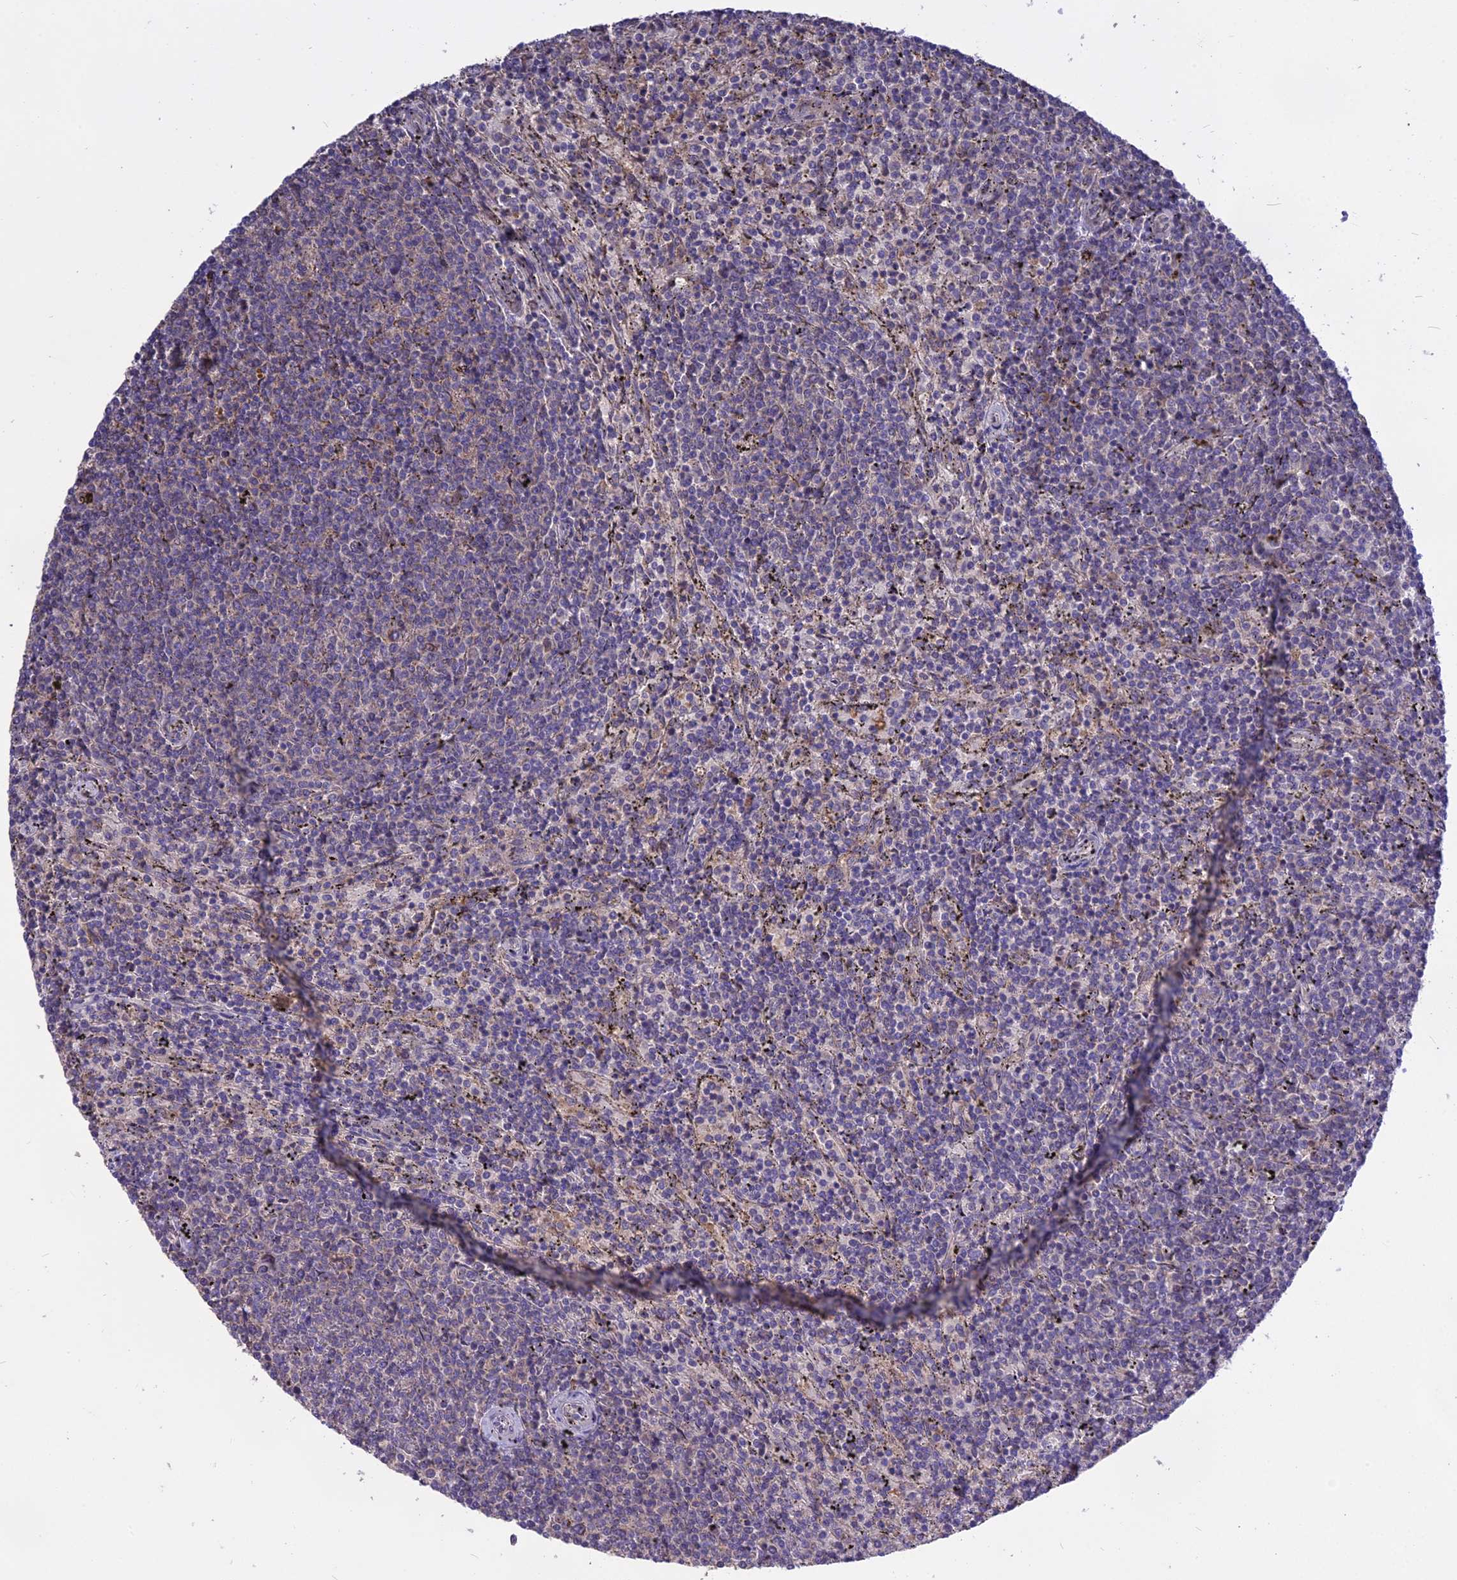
{"staining": {"intensity": "negative", "quantity": "none", "location": "none"}, "tissue": "lymphoma", "cell_type": "Tumor cells", "image_type": "cancer", "snomed": [{"axis": "morphology", "description": "Malignant lymphoma, non-Hodgkin's type, Low grade"}, {"axis": "topography", "description": "Spleen"}], "caption": "IHC micrograph of human lymphoma stained for a protein (brown), which displays no staining in tumor cells.", "gene": "NUDT8", "patient": {"sex": "female", "age": 50}}